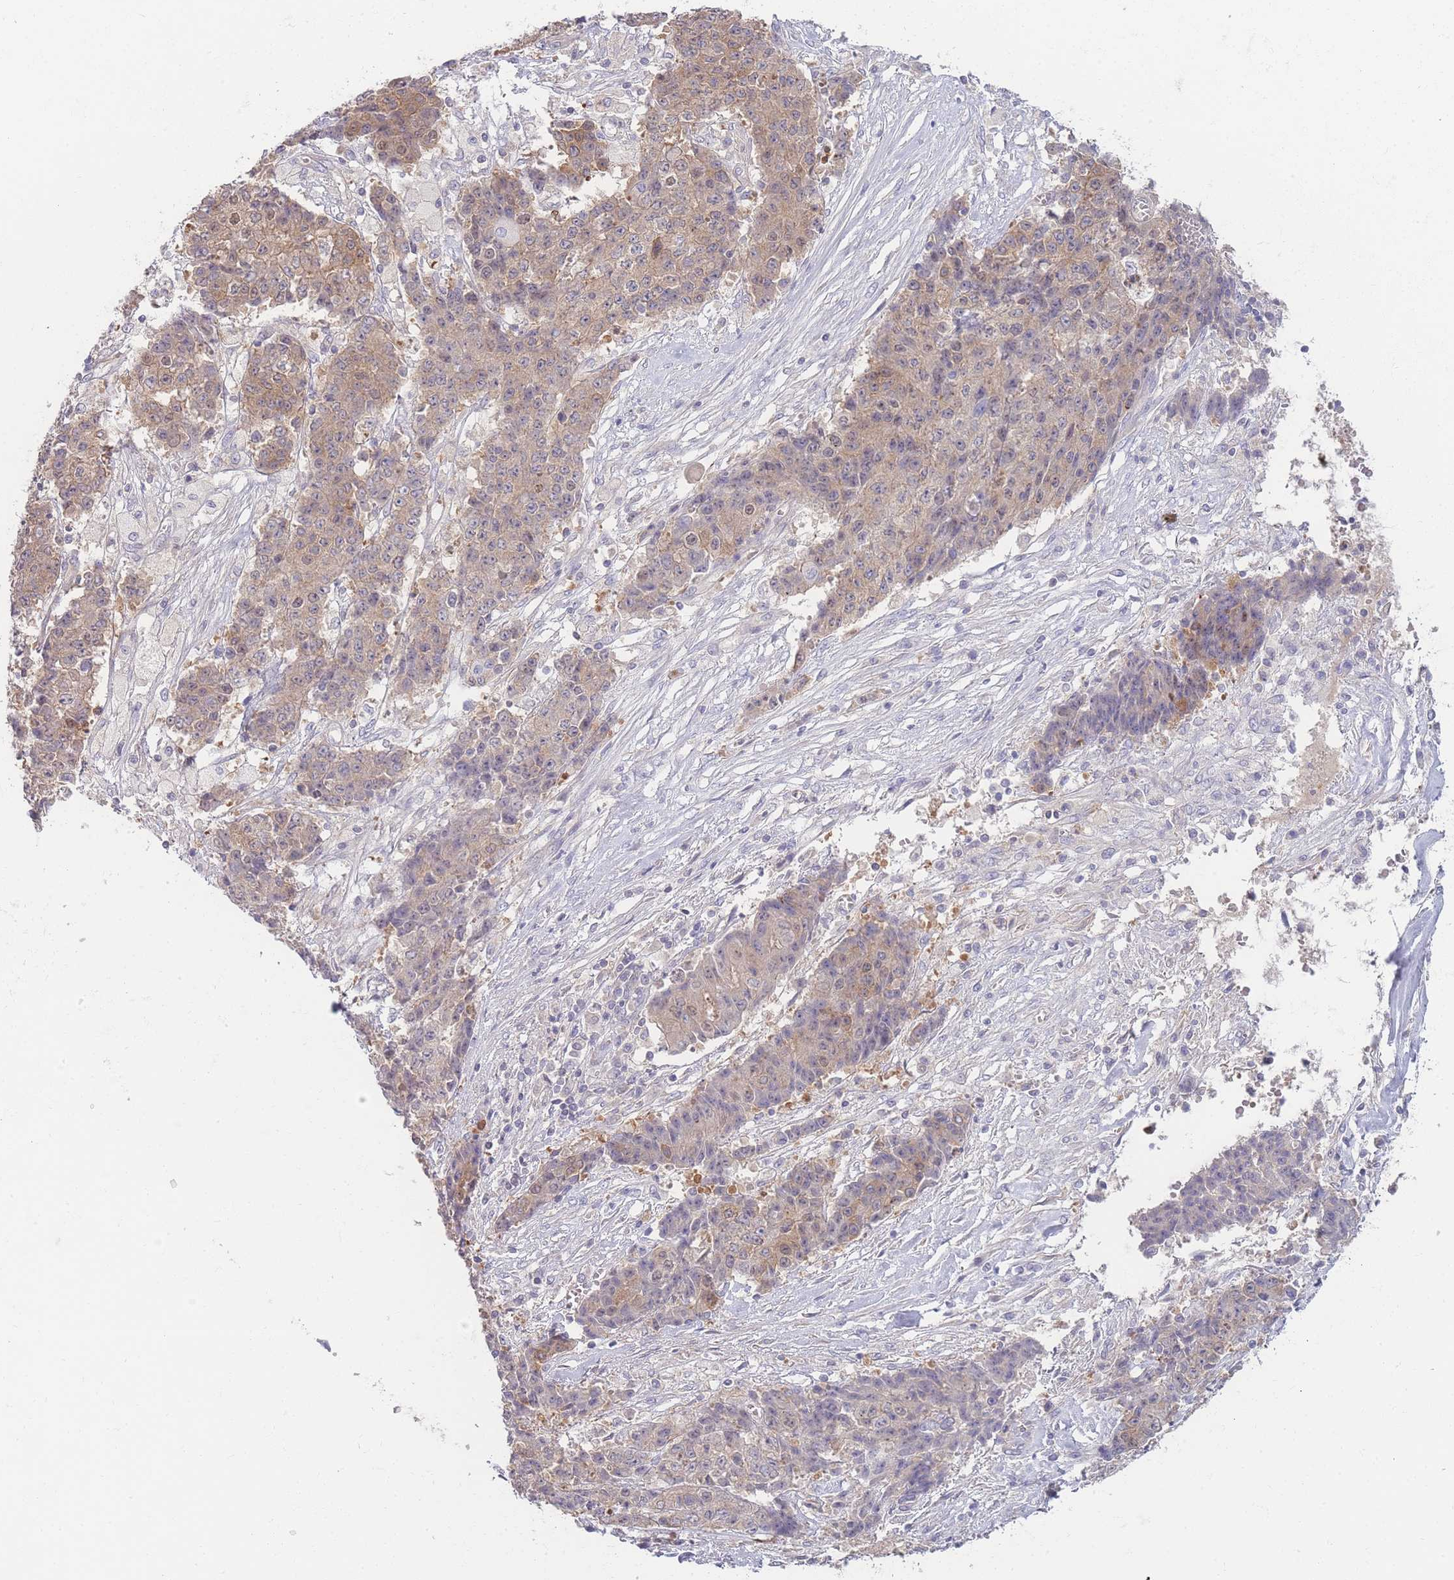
{"staining": {"intensity": "moderate", "quantity": ">75%", "location": "cytoplasmic/membranous"}, "tissue": "ovarian cancer", "cell_type": "Tumor cells", "image_type": "cancer", "snomed": [{"axis": "morphology", "description": "Carcinoma, endometroid"}, {"axis": "topography", "description": "Ovary"}], "caption": "This is a histology image of IHC staining of ovarian cancer, which shows moderate expression in the cytoplasmic/membranous of tumor cells.", "gene": "SPHKAP", "patient": {"sex": "female", "age": 42}}